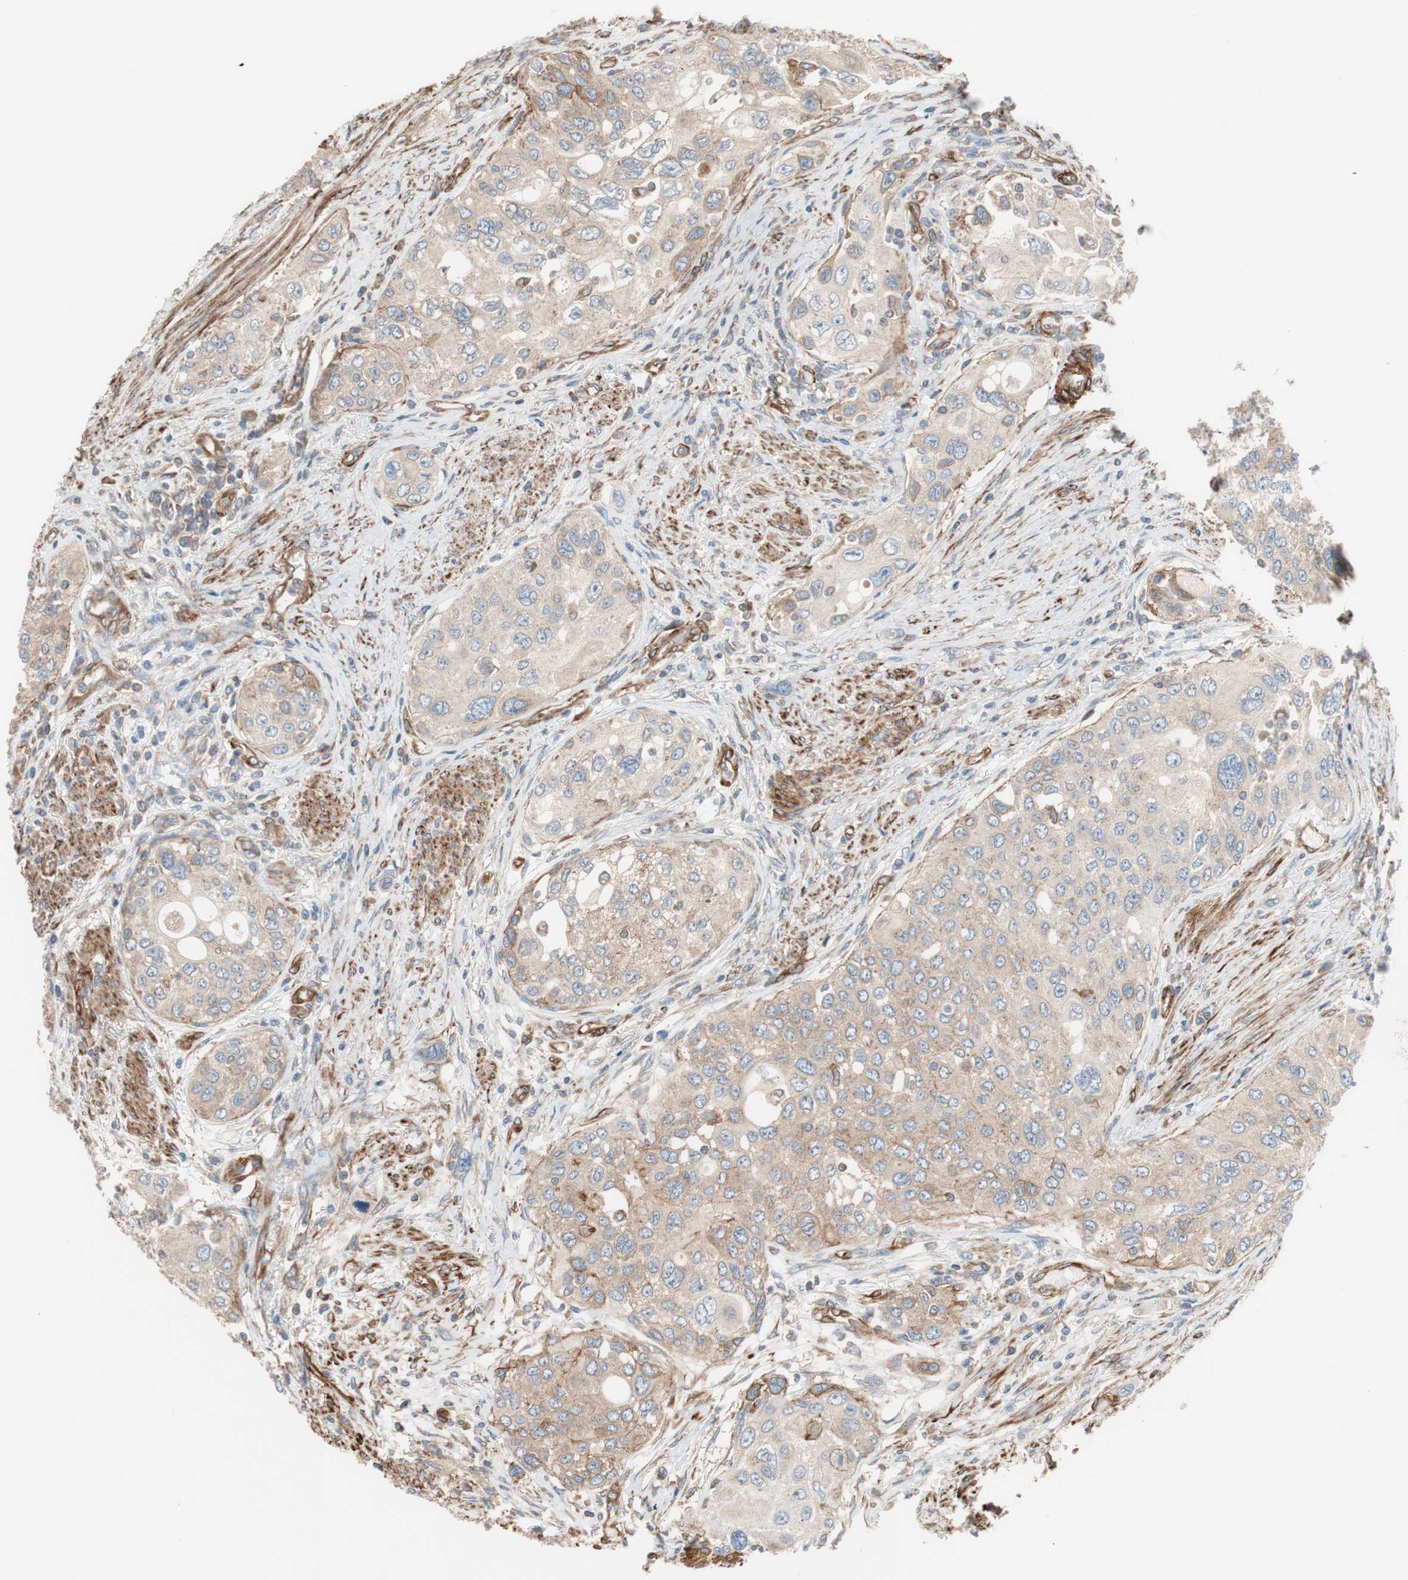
{"staining": {"intensity": "moderate", "quantity": ">75%", "location": "cytoplasmic/membranous"}, "tissue": "urothelial cancer", "cell_type": "Tumor cells", "image_type": "cancer", "snomed": [{"axis": "morphology", "description": "Urothelial carcinoma, High grade"}, {"axis": "topography", "description": "Urinary bladder"}], "caption": "Urothelial cancer tissue displays moderate cytoplasmic/membranous expression in about >75% of tumor cells", "gene": "GPSM2", "patient": {"sex": "female", "age": 56}}